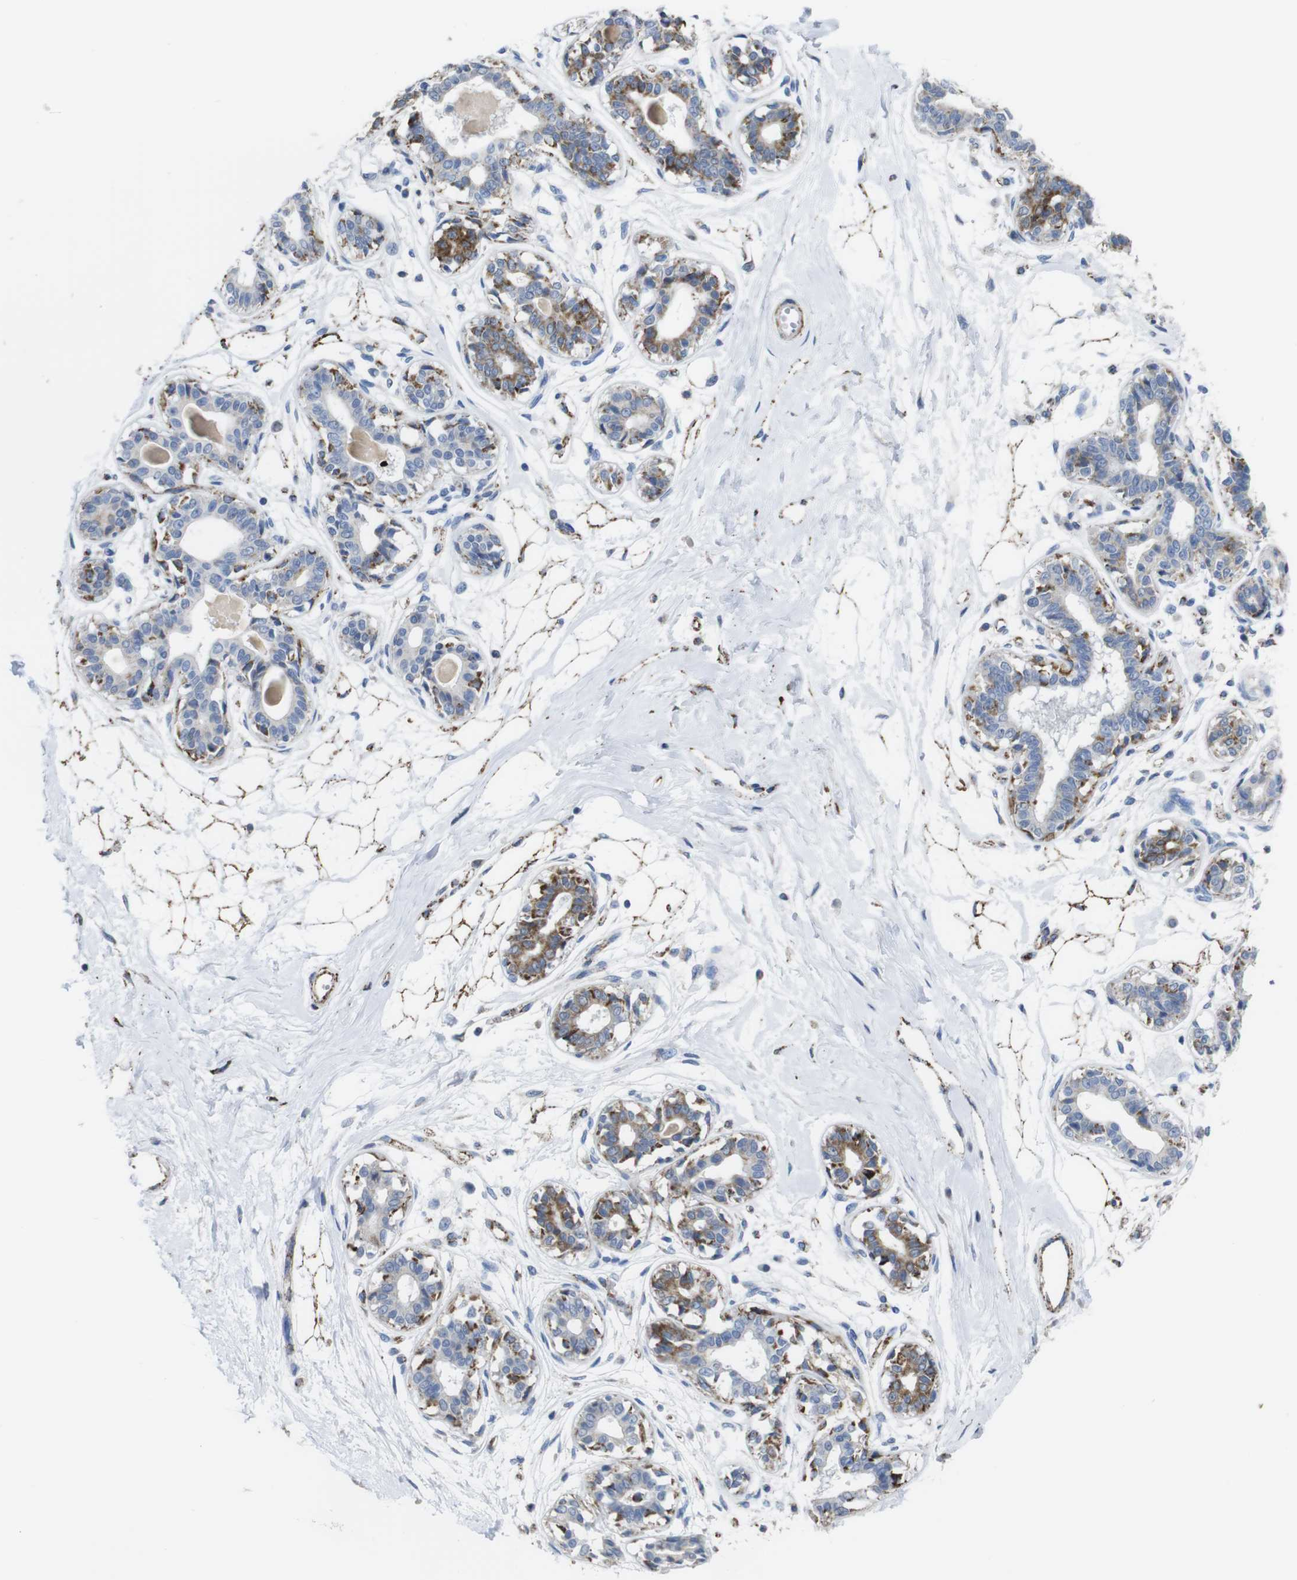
{"staining": {"intensity": "moderate", "quantity": ">75%", "location": "cytoplasmic/membranous"}, "tissue": "breast", "cell_type": "Adipocytes", "image_type": "normal", "snomed": [{"axis": "morphology", "description": "Normal tissue, NOS"}, {"axis": "topography", "description": "Breast"}], "caption": "IHC staining of benign breast, which displays medium levels of moderate cytoplasmic/membranous staining in approximately >75% of adipocytes indicating moderate cytoplasmic/membranous protein staining. The staining was performed using DAB (3,3'-diaminobenzidine) (brown) for protein detection and nuclei were counterstained in hematoxylin (blue).", "gene": "MAOA", "patient": {"sex": "female", "age": 45}}